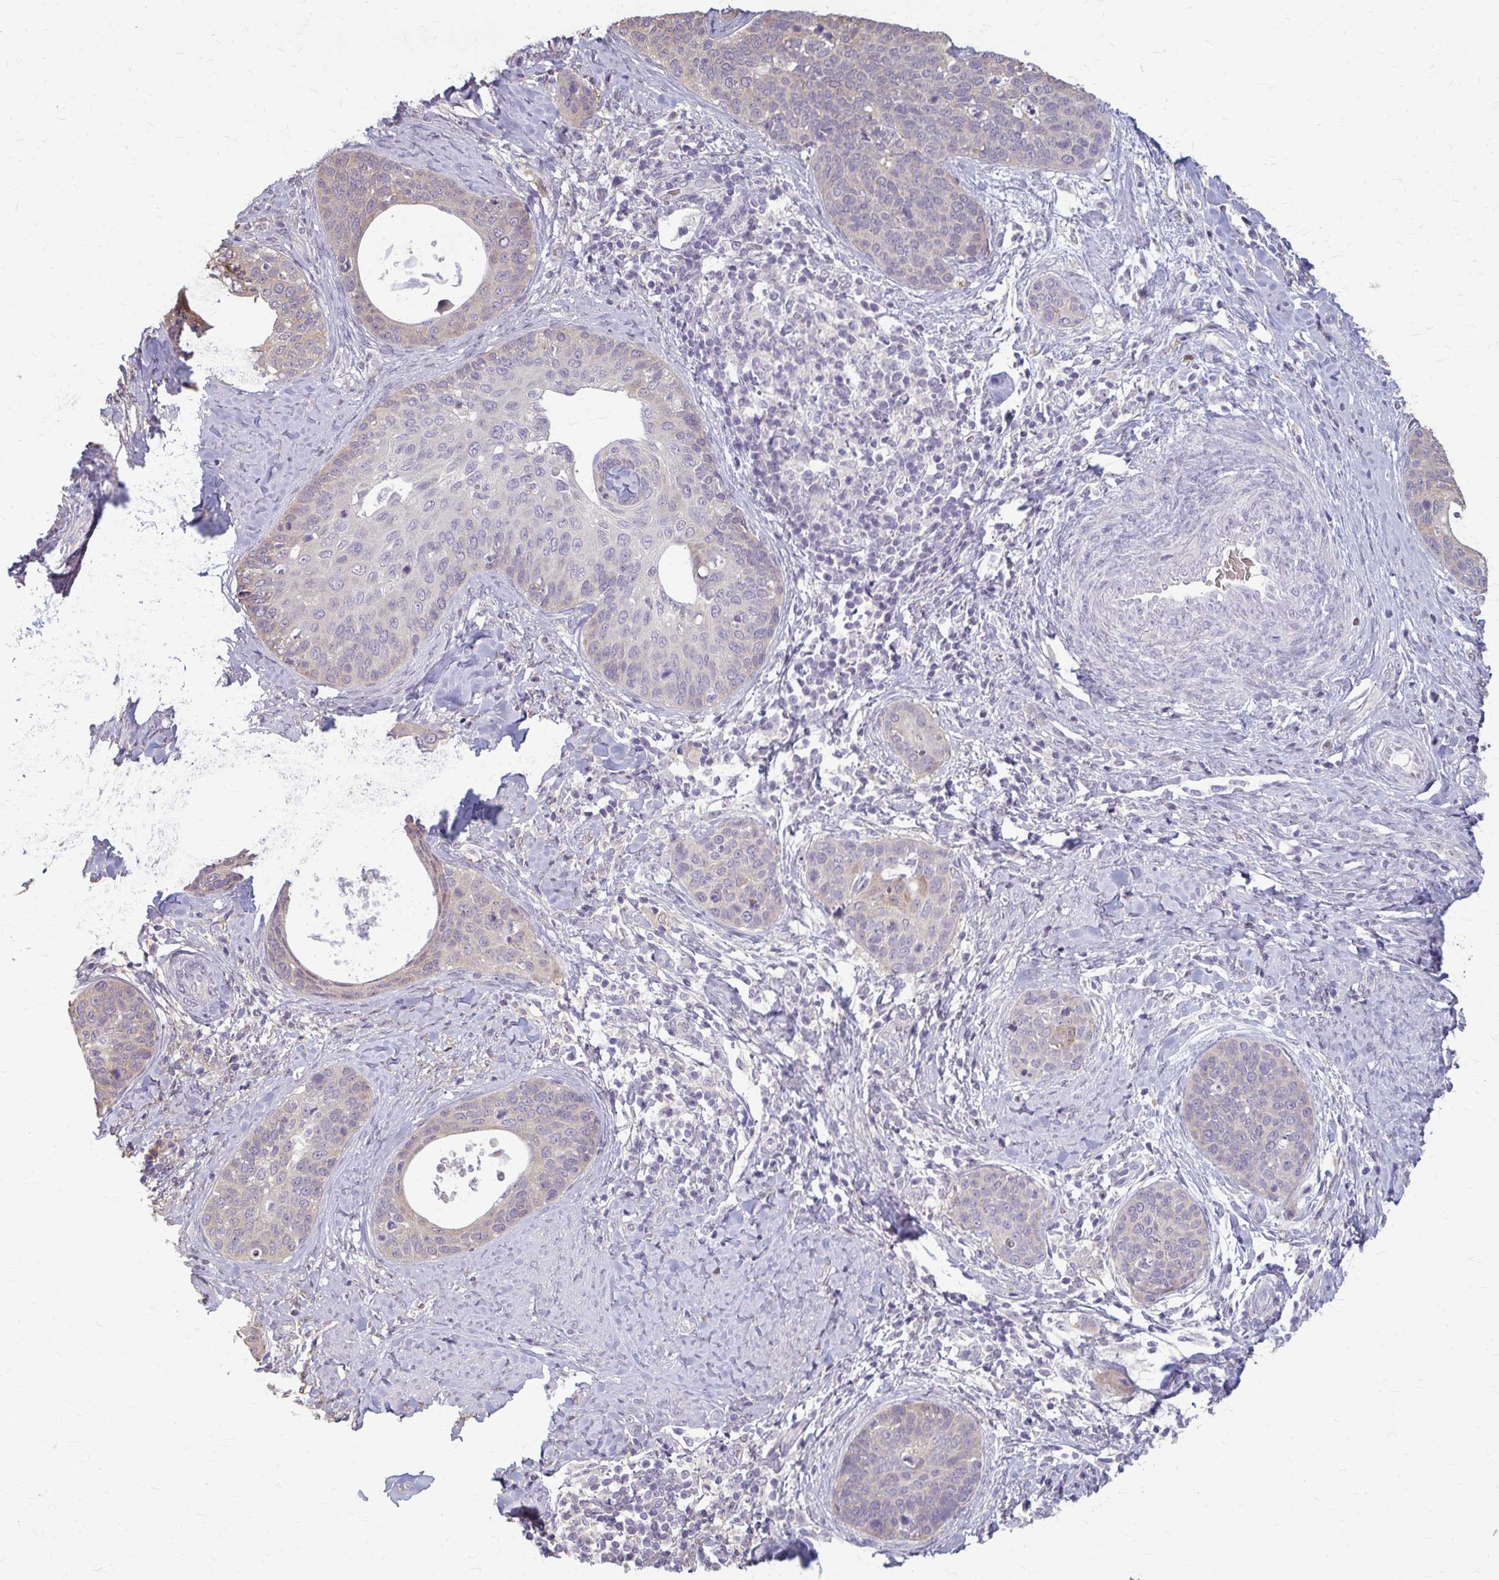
{"staining": {"intensity": "weak", "quantity": "<25%", "location": "cytoplasmic/membranous"}, "tissue": "cervical cancer", "cell_type": "Tumor cells", "image_type": "cancer", "snomed": [{"axis": "morphology", "description": "Squamous cell carcinoma, NOS"}, {"axis": "topography", "description": "Cervix"}], "caption": "Immunohistochemistry (IHC) of cervical squamous cell carcinoma reveals no staining in tumor cells.", "gene": "ZNF34", "patient": {"sex": "female", "age": 69}}